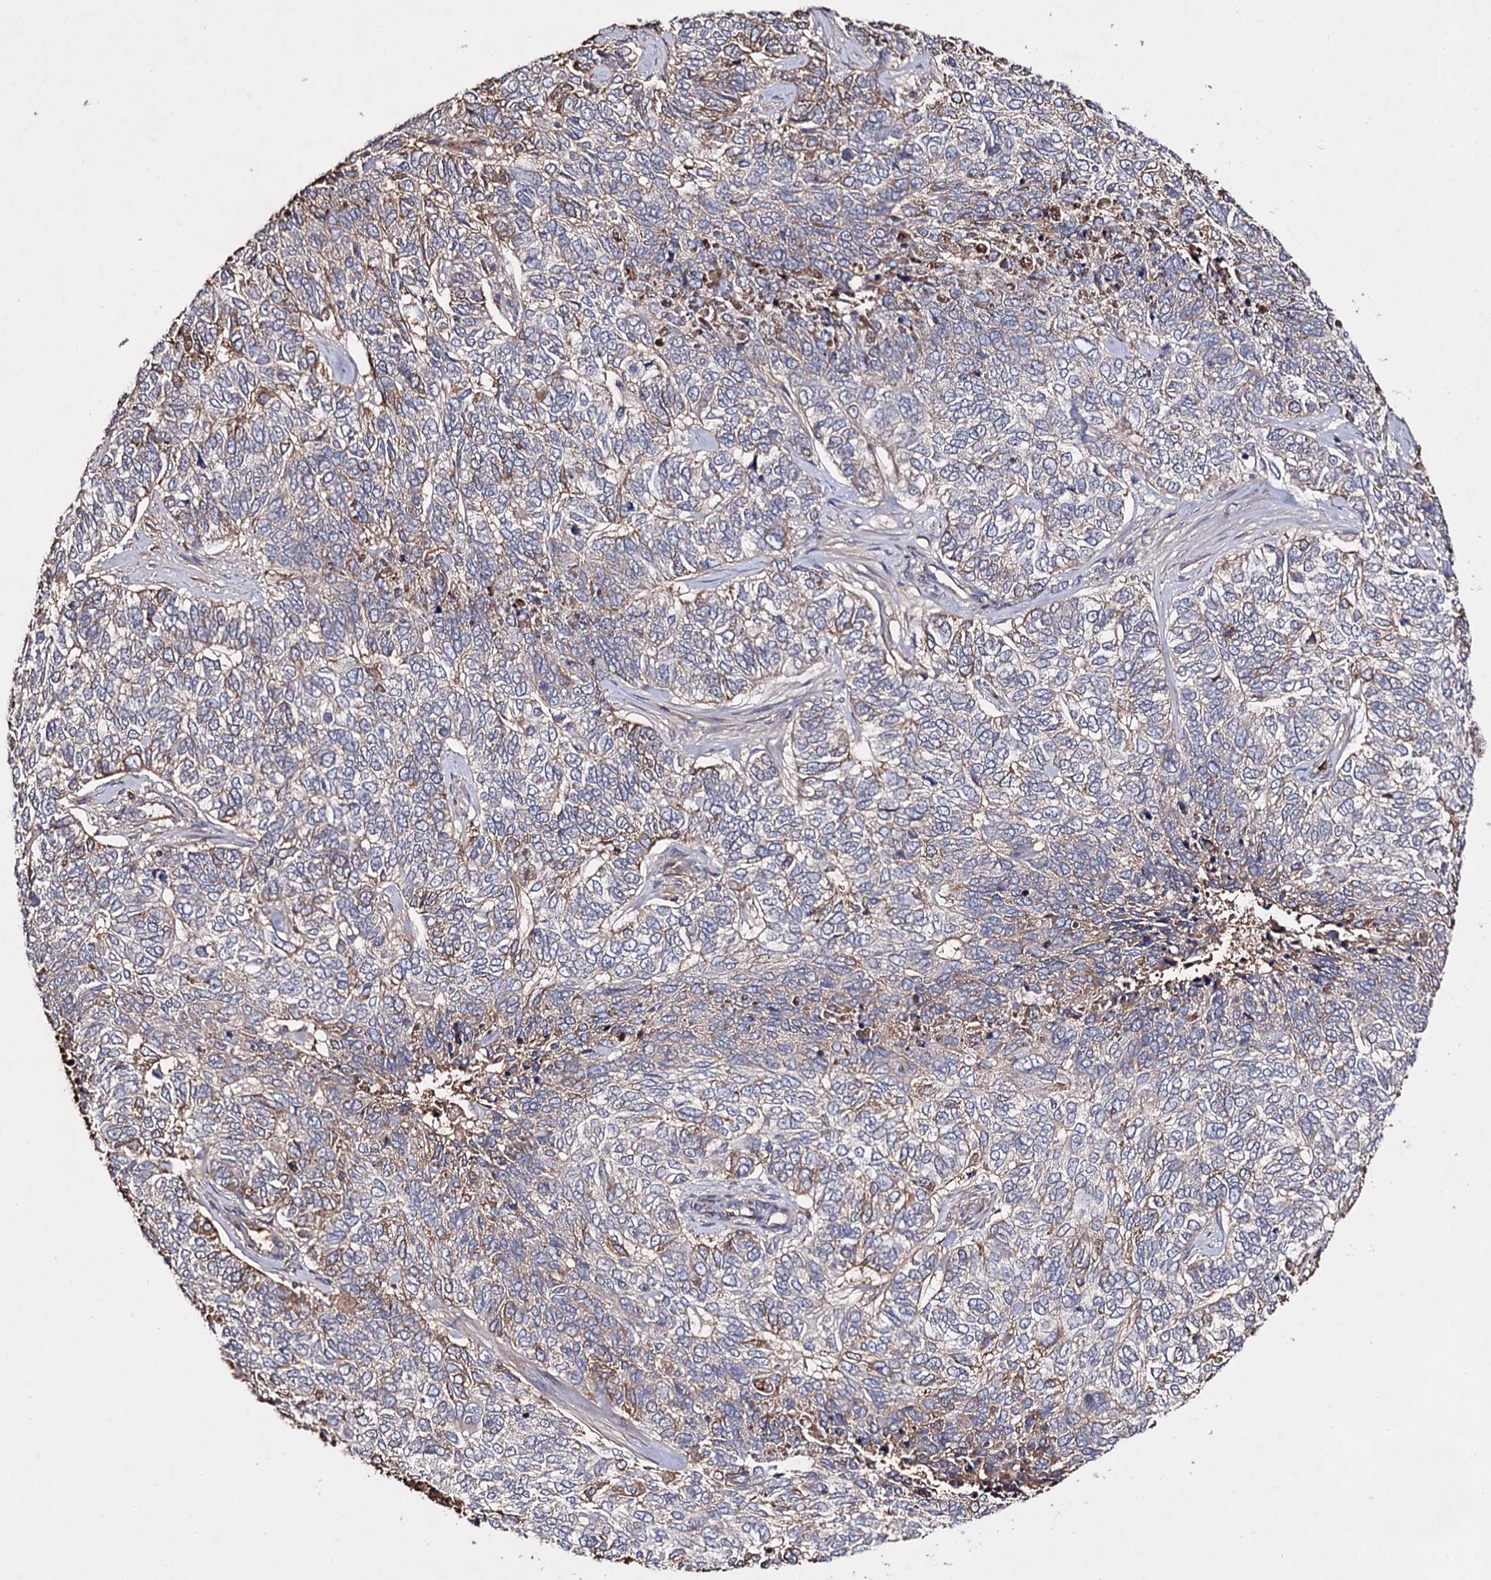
{"staining": {"intensity": "weak", "quantity": "25%-75%", "location": "cytoplasmic/membranous"}, "tissue": "skin cancer", "cell_type": "Tumor cells", "image_type": "cancer", "snomed": [{"axis": "morphology", "description": "Basal cell carcinoma"}, {"axis": "topography", "description": "Skin"}], "caption": "The histopathology image exhibits staining of skin cancer, revealing weak cytoplasmic/membranous protein staining (brown color) within tumor cells.", "gene": "ARFIP2", "patient": {"sex": "female", "age": 65}}